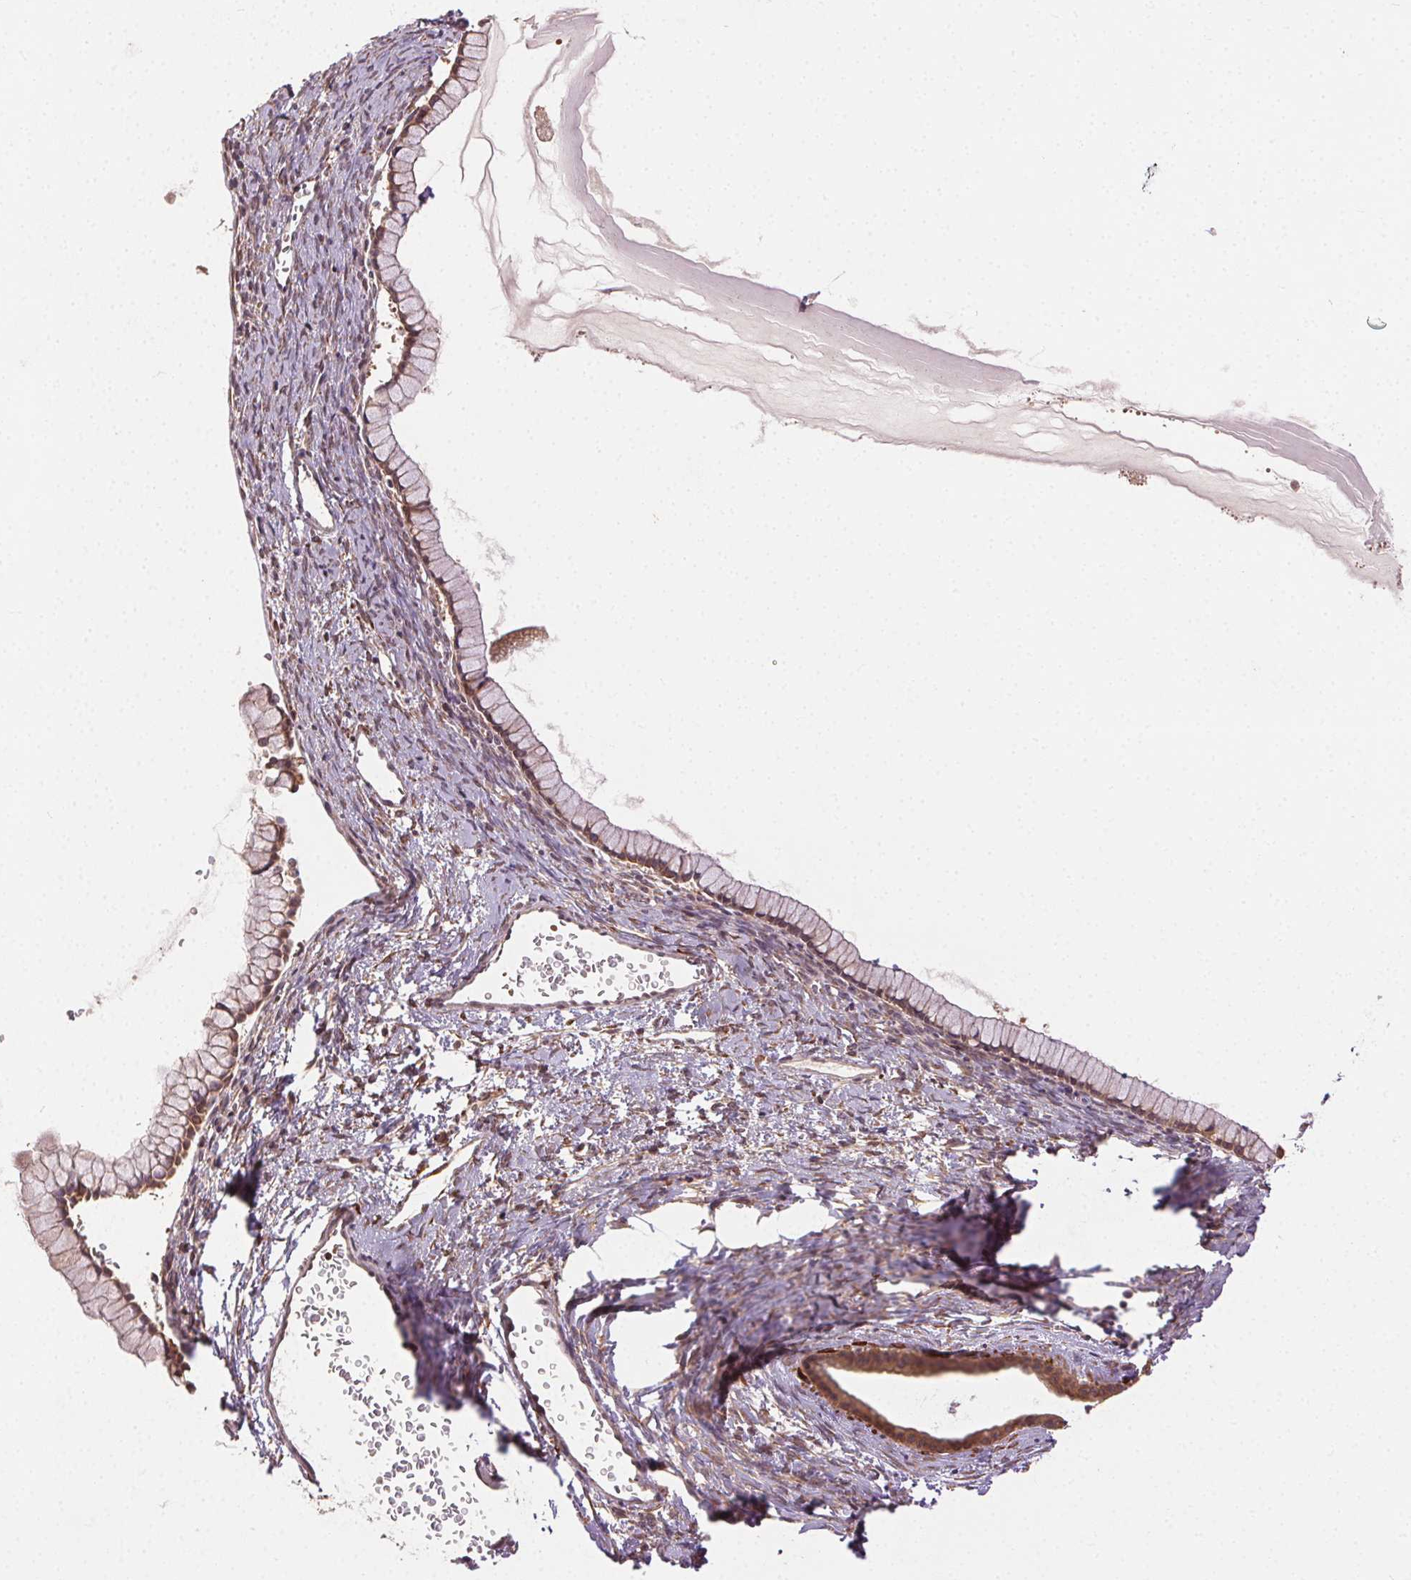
{"staining": {"intensity": "moderate", "quantity": ">75%", "location": "cytoplasmic/membranous"}, "tissue": "ovarian cancer", "cell_type": "Tumor cells", "image_type": "cancer", "snomed": [{"axis": "morphology", "description": "Cystadenocarcinoma, mucinous, NOS"}, {"axis": "topography", "description": "Ovary"}], "caption": "A high-resolution image shows IHC staining of mucinous cystadenocarcinoma (ovarian), which shows moderate cytoplasmic/membranous positivity in about >75% of tumor cells. Nuclei are stained in blue.", "gene": "KLHL15", "patient": {"sex": "female", "age": 41}}